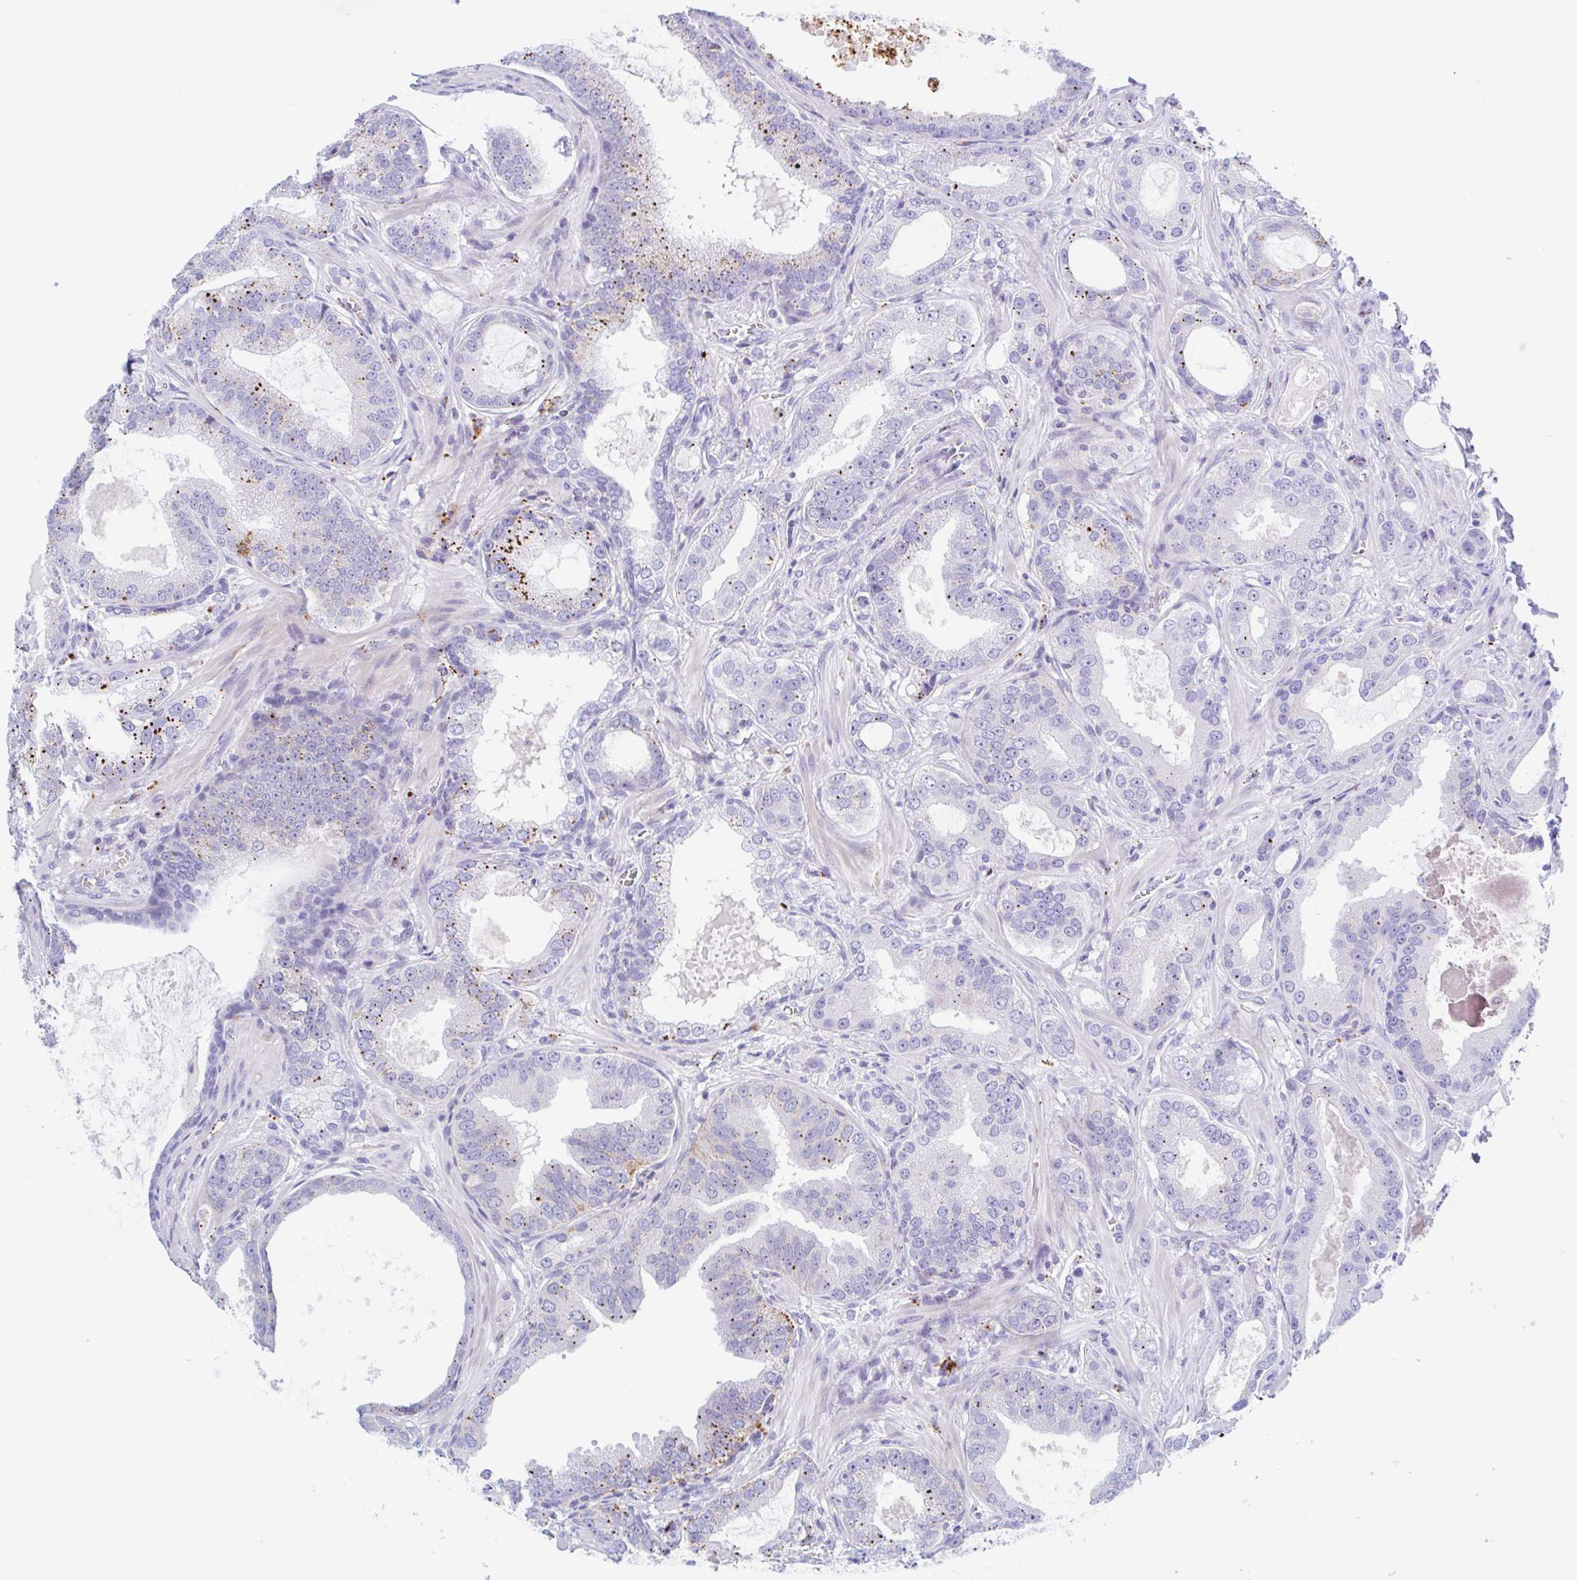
{"staining": {"intensity": "moderate", "quantity": "25%-75%", "location": "cytoplasmic/membranous"}, "tissue": "prostate cancer", "cell_type": "Tumor cells", "image_type": "cancer", "snomed": [{"axis": "morphology", "description": "Adenocarcinoma, High grade"}, {"axis": "topography", "description": "Prostate"}], "caption": "About 25%-75% of tumor cells in prostate cancer (high-grade adenocarcinoma) show moderate cytoplasmic/membranous protein positivity as visualized by brown immunohistochemical staining.", "gene": "ANKRD9", "patient": {"sex": "male", "age": 65}}